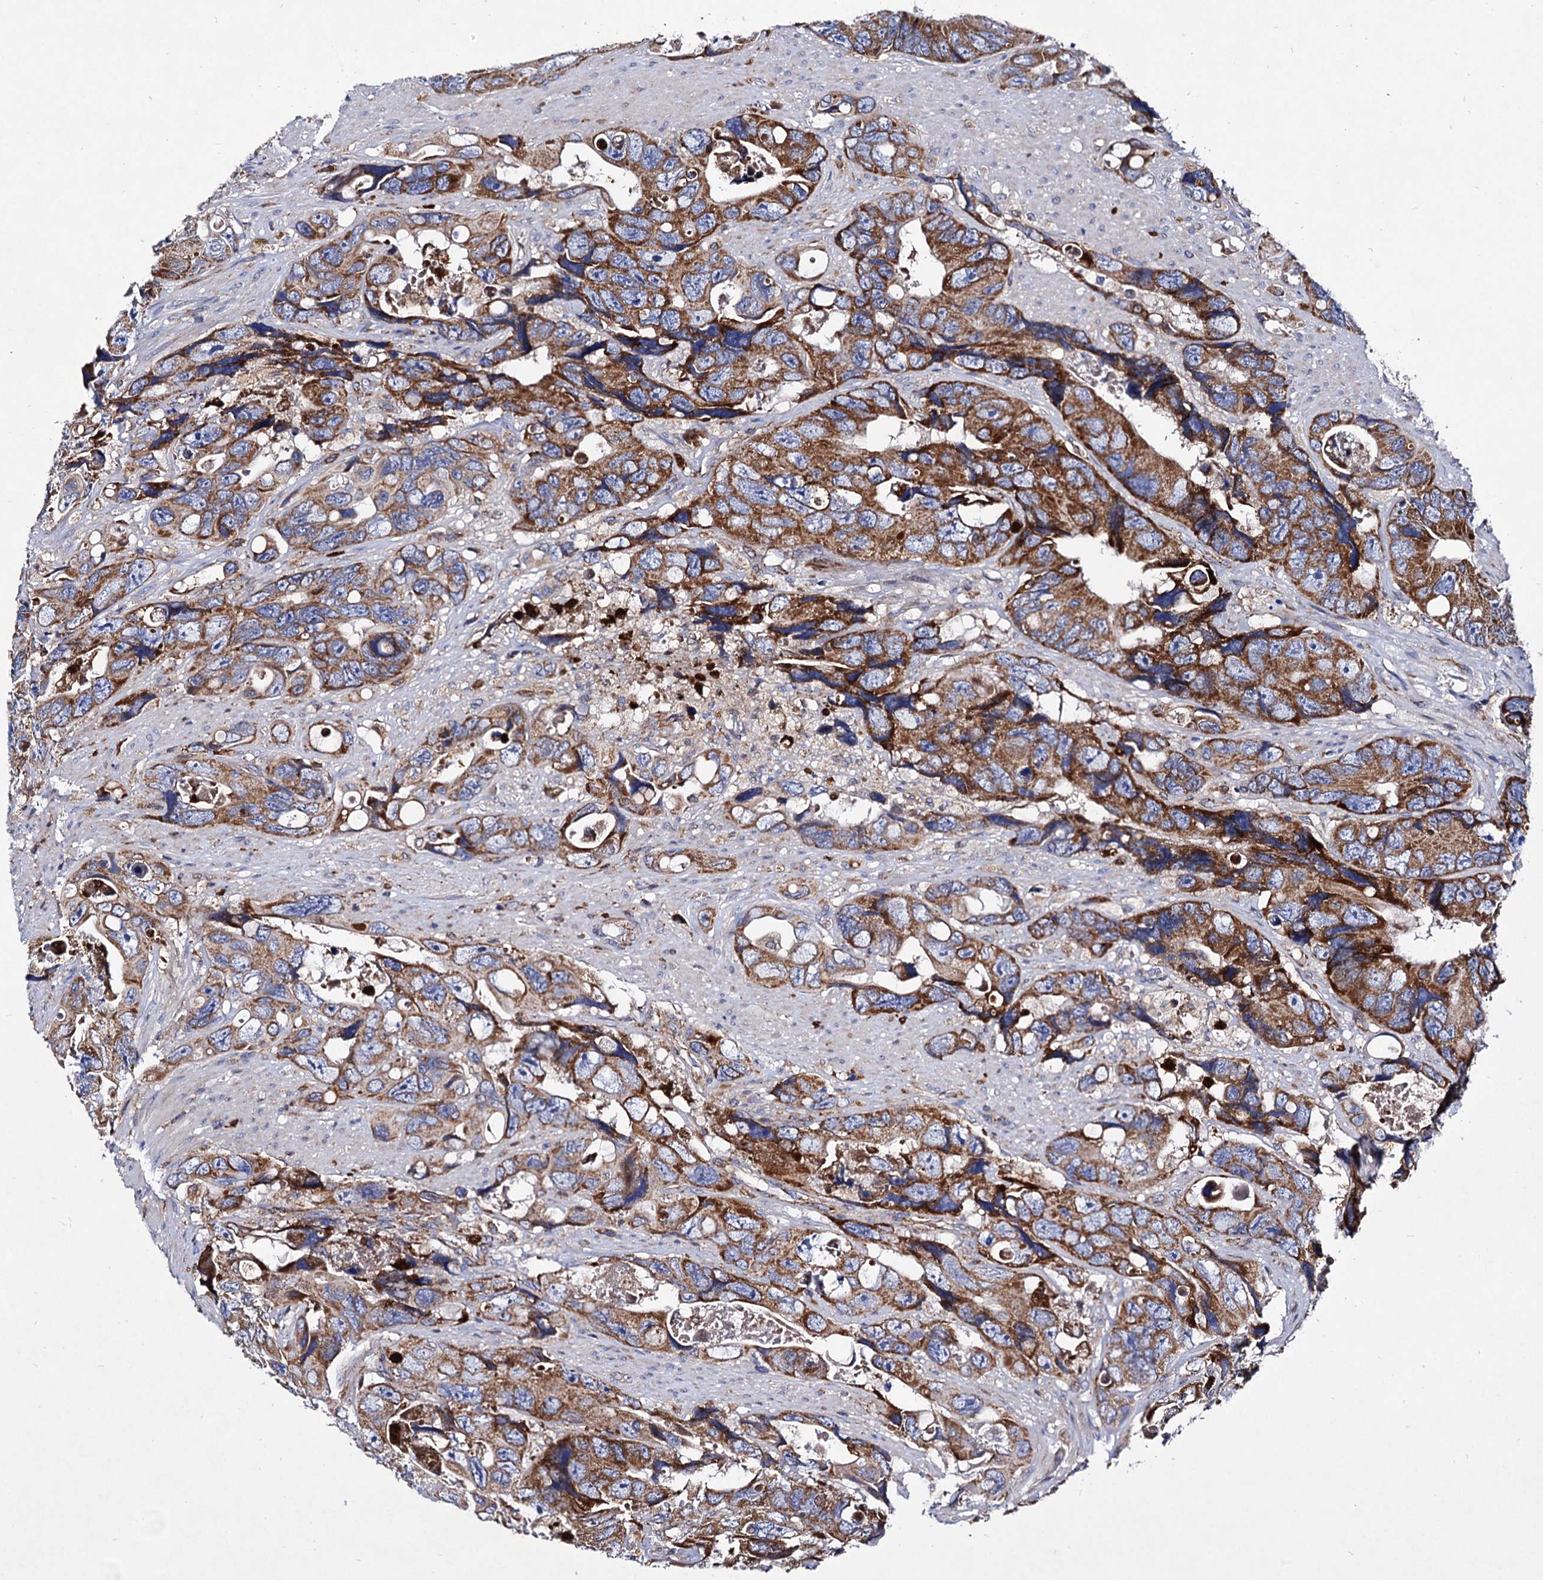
{"staining": {"intensity": "moderate", "quantity": ">75%", "location": "cytoplasmic/membranous"}, "tissue": "colorectal cancer", "cell_type": "Tumor cells", "image_type": "cancer", "snomed": [{"axis": "morphology", "description": "Adenocarcinoma, NOS"}, {"axis": "topography", "description": "Rectum"}], "caption": "Adenocarcinoma (colorectal) was stained to show a protein in brown. There is medium levels of moderate cytoplasmic/membranous positivity in about >75% of tumor cells.", "gene": "ACAD9", "patient": {"sex": "male", "age": 57}}